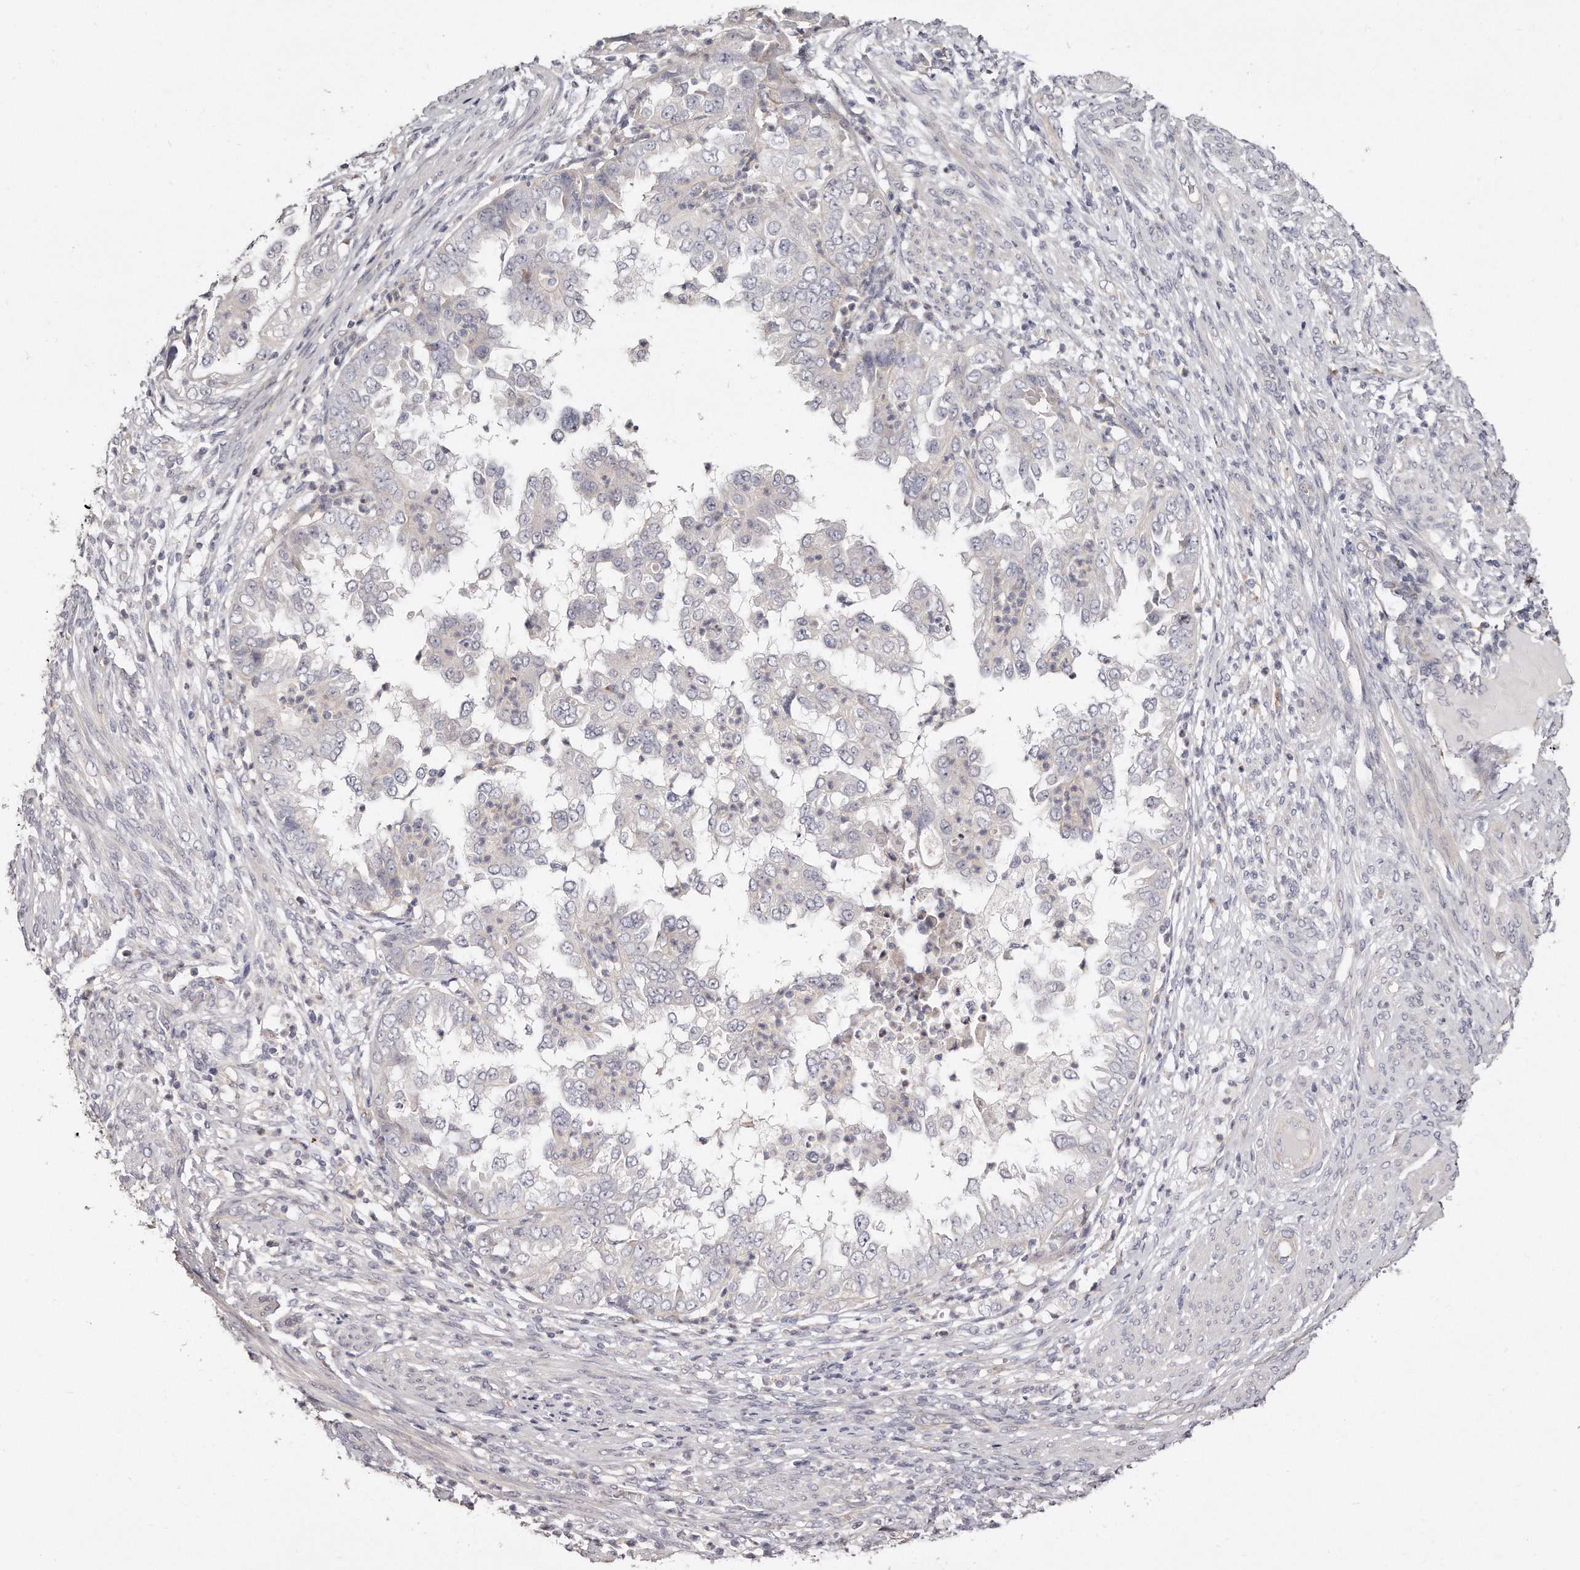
{"staining": {"intensity": "negative", "quantity": "none", "location": "none"}, "tissue": "endometrial cancer", "cell_type": "Tumor cells", "image_type": "cancer", "snomed": [{"axis": "morphology", "description": "Adenocarcinoma, NOS"}, {"axis": "topography", "description": "Endometrium"}], "caption": "Human endometrial adenocarcinoma stained for a protein using IHC displays no positivity in tumor cells.", "gene": "TTLL4", "patient": {"sex": "female", "age": 85}}